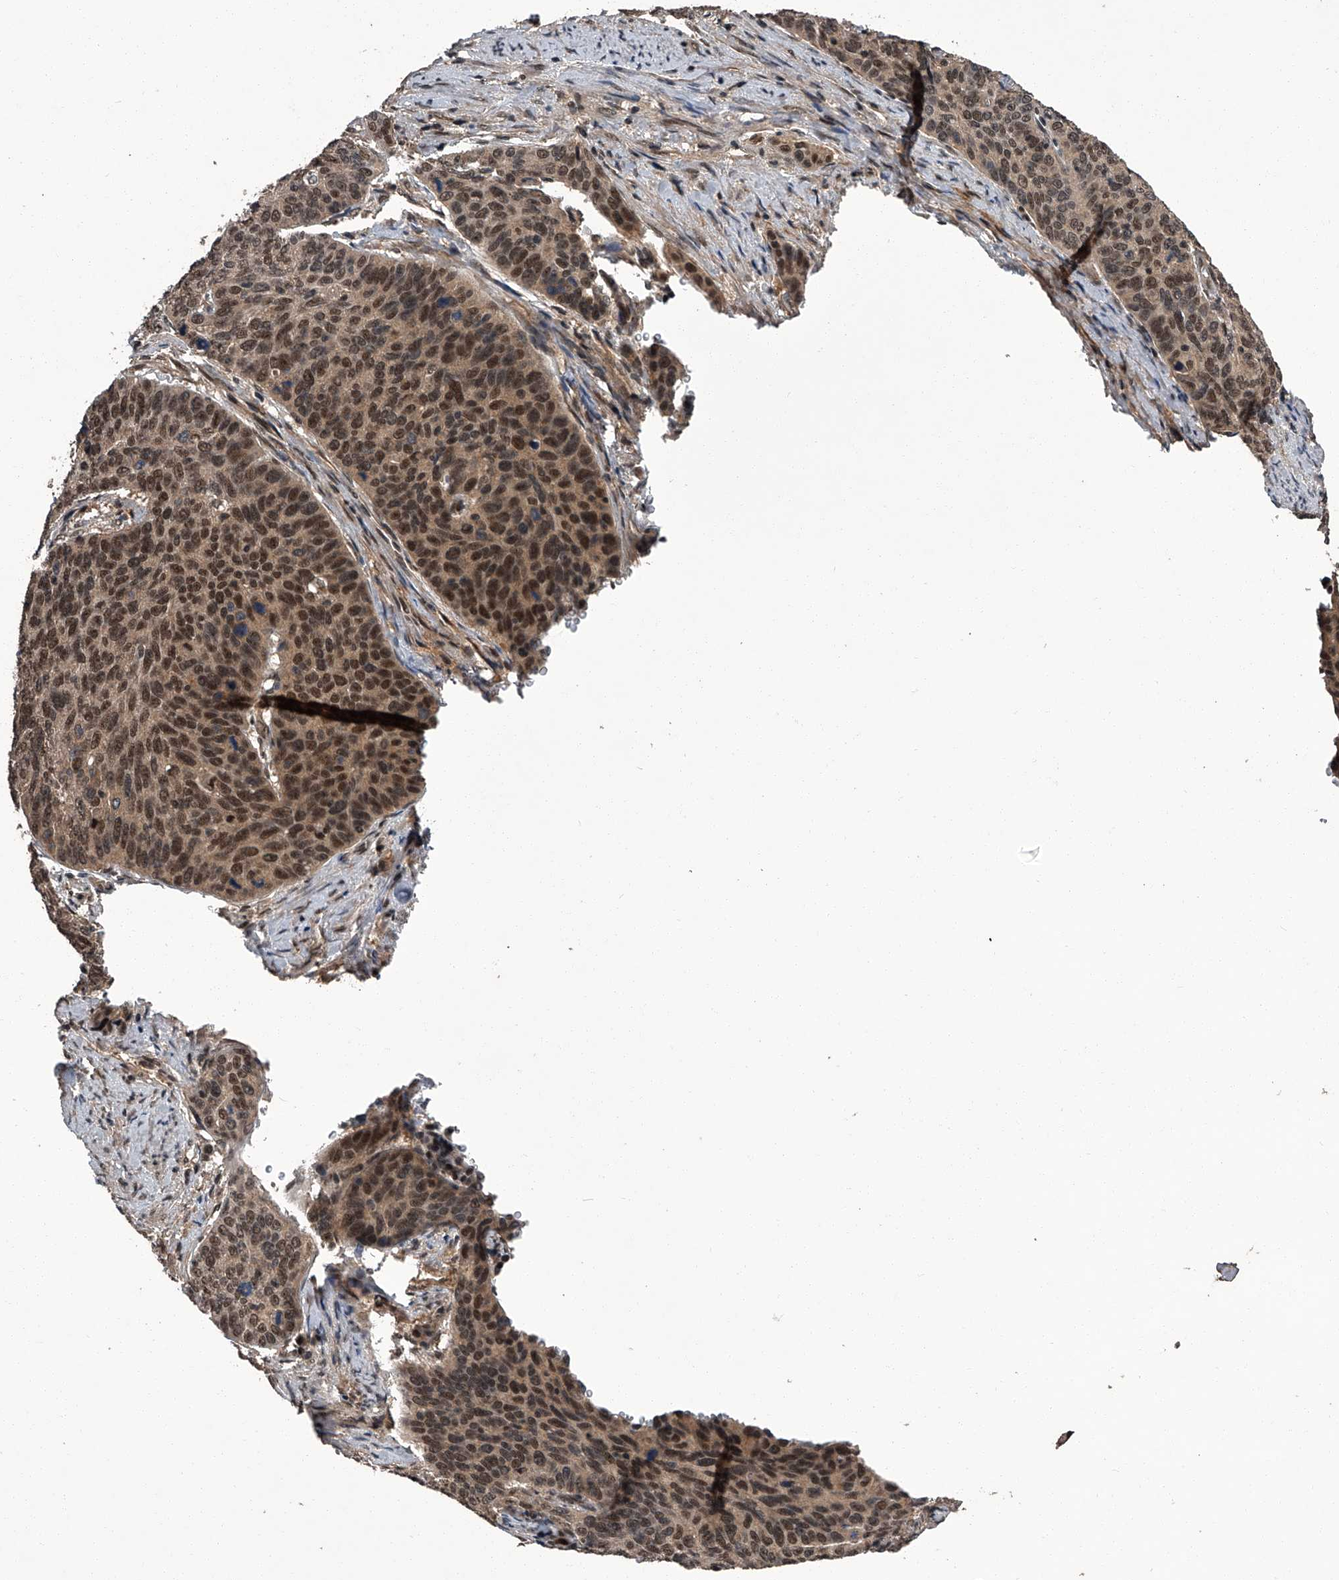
{"staining": {"intensity": "moderate", "quantity": ">75%", "location": "nuclear"}, "tissue": "cervical cancer", "cell_type": "Tumor cells", "image_type": "cancer", "snomed": [{"axis": "morphology", "description": "Squamous cell carcinoma, NOS"}, {"axis": "topography", "description": "Cervix"}], "caption": "Immunohistochemistry of cervical squamous cell carcinoma reveals medium levels of moderate nuclear staining in about >75% of tumor cells.", "gene": "SLC12A8", "patient": {"sex": "female", "age": 60}}